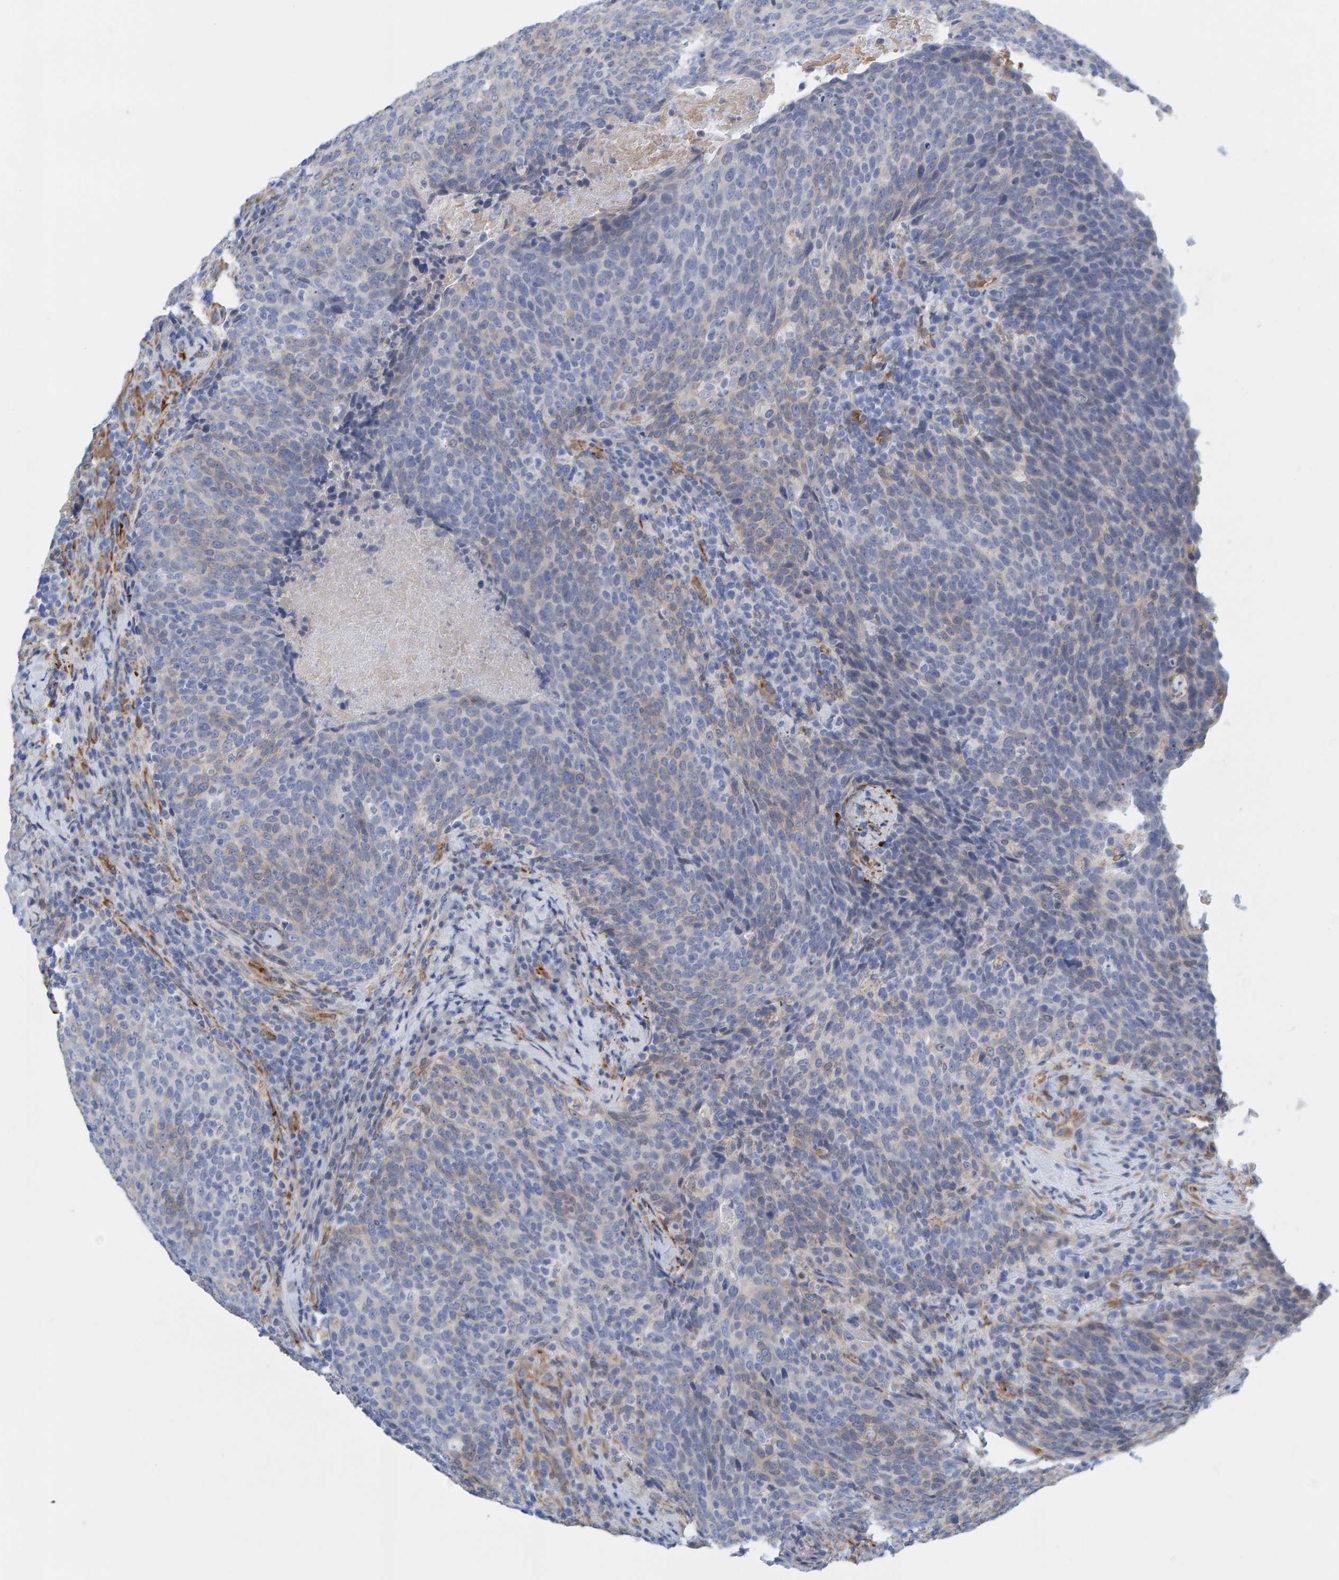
{"staining": {"intensity": "weak", "quantity": "<25%", "location": "cytoplasmic/membranous"}, "tissue": "head and neck cancer", "cell_type": "Tumor cells", "image_type": "cancer", "snomed": [{"axis": "morphology", "description": "Squamous cell carcinoma, NOS"}, {"axis": "morphology", "description": "Squamous cell carcinoma, metastatic, NOS"}, {"axis": "topography", "description": "Lymph node"}, {"axis": "topography", "description": "Head-Neck"}], "caption": "High power microscopy image of an IHC image of head and neck cancer, revealing no significant expression in tumor cells. The staining is performed using DAB brown chromogen with nuclei counter-stained in using hematoxylin.", "gene": "MAP1B", "patient": {"sex": "male", "age": 62}}